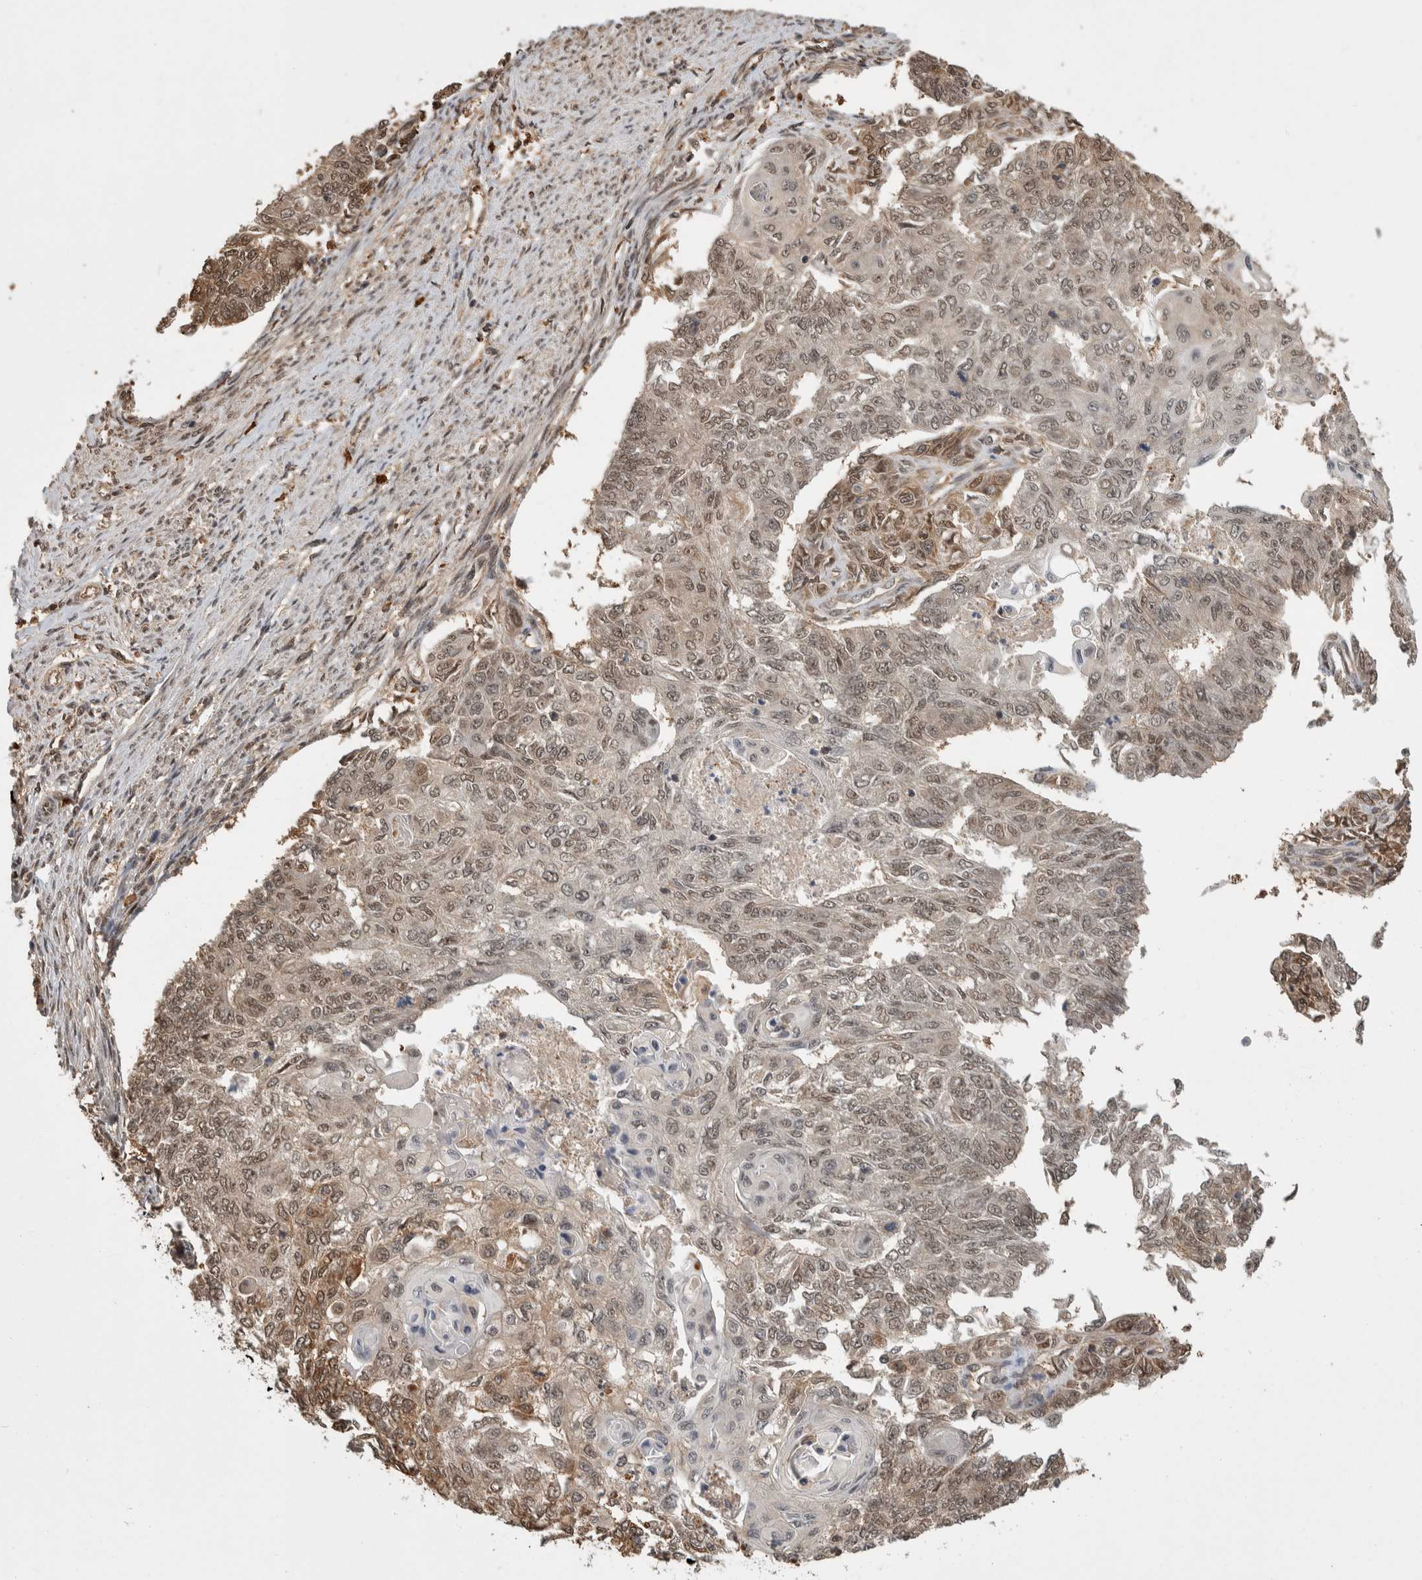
{"staining": {"intensity": "moderate", "quantity": ">75%", "location": "nuclear"}, "tissue": "endometrial cancer", "cell_type": "Tumor cells", "image_type": "cancer", "snomed": [{"axis": "morphology", "description": "Adenocarcinoma, NOS"}, {"axis": "topography", "description": "Endometrium"}], "caption": "An IHC histopathology image of tumor tissue is shown. Protein staining in brown shows moderate nuclear positivity in adenocarcinoma (endometrial) within tumor cells.", "gene": "ZNF592", "patient": {"sex": "female", "age": 32}}